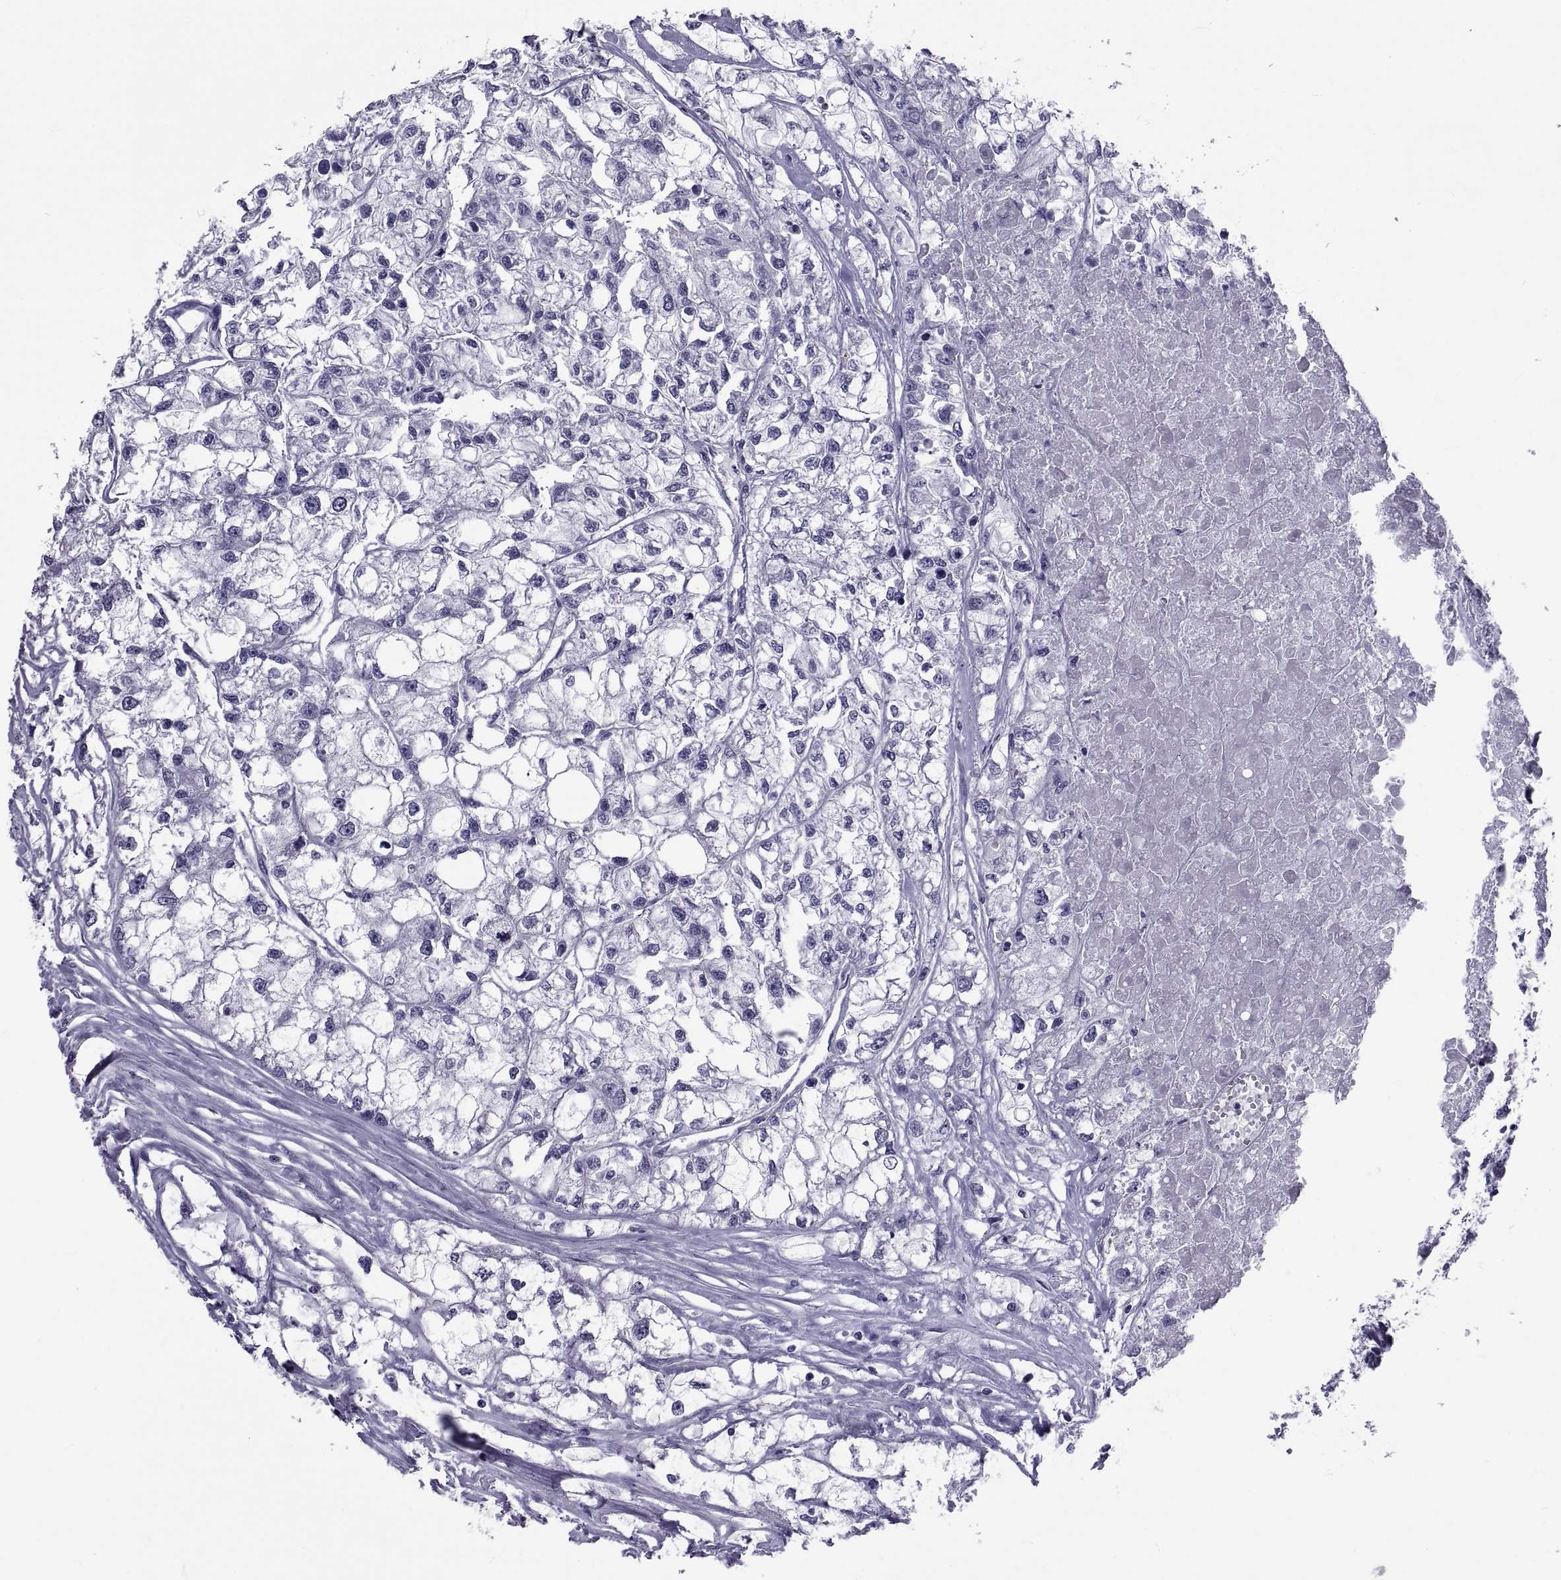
{"staining": {"intensity": "negative", "quantity": "none", "location": "none"}, "tissue": "renal cancer", "cell_type": "Tumor cells", "image_type": "cancer", "snomed": [{"axis": "morphology", "description": "Adenocarcinoma, NOS"}, {"axis": "topography", "description": "Kidney"}], "caption": "Renal cancer stained for a protein using immunohistochemistry (IHC) reveals no expression tumor cells.", "gene": "TGFBR3L", "patient": {"sex": "male", "age": 56}}